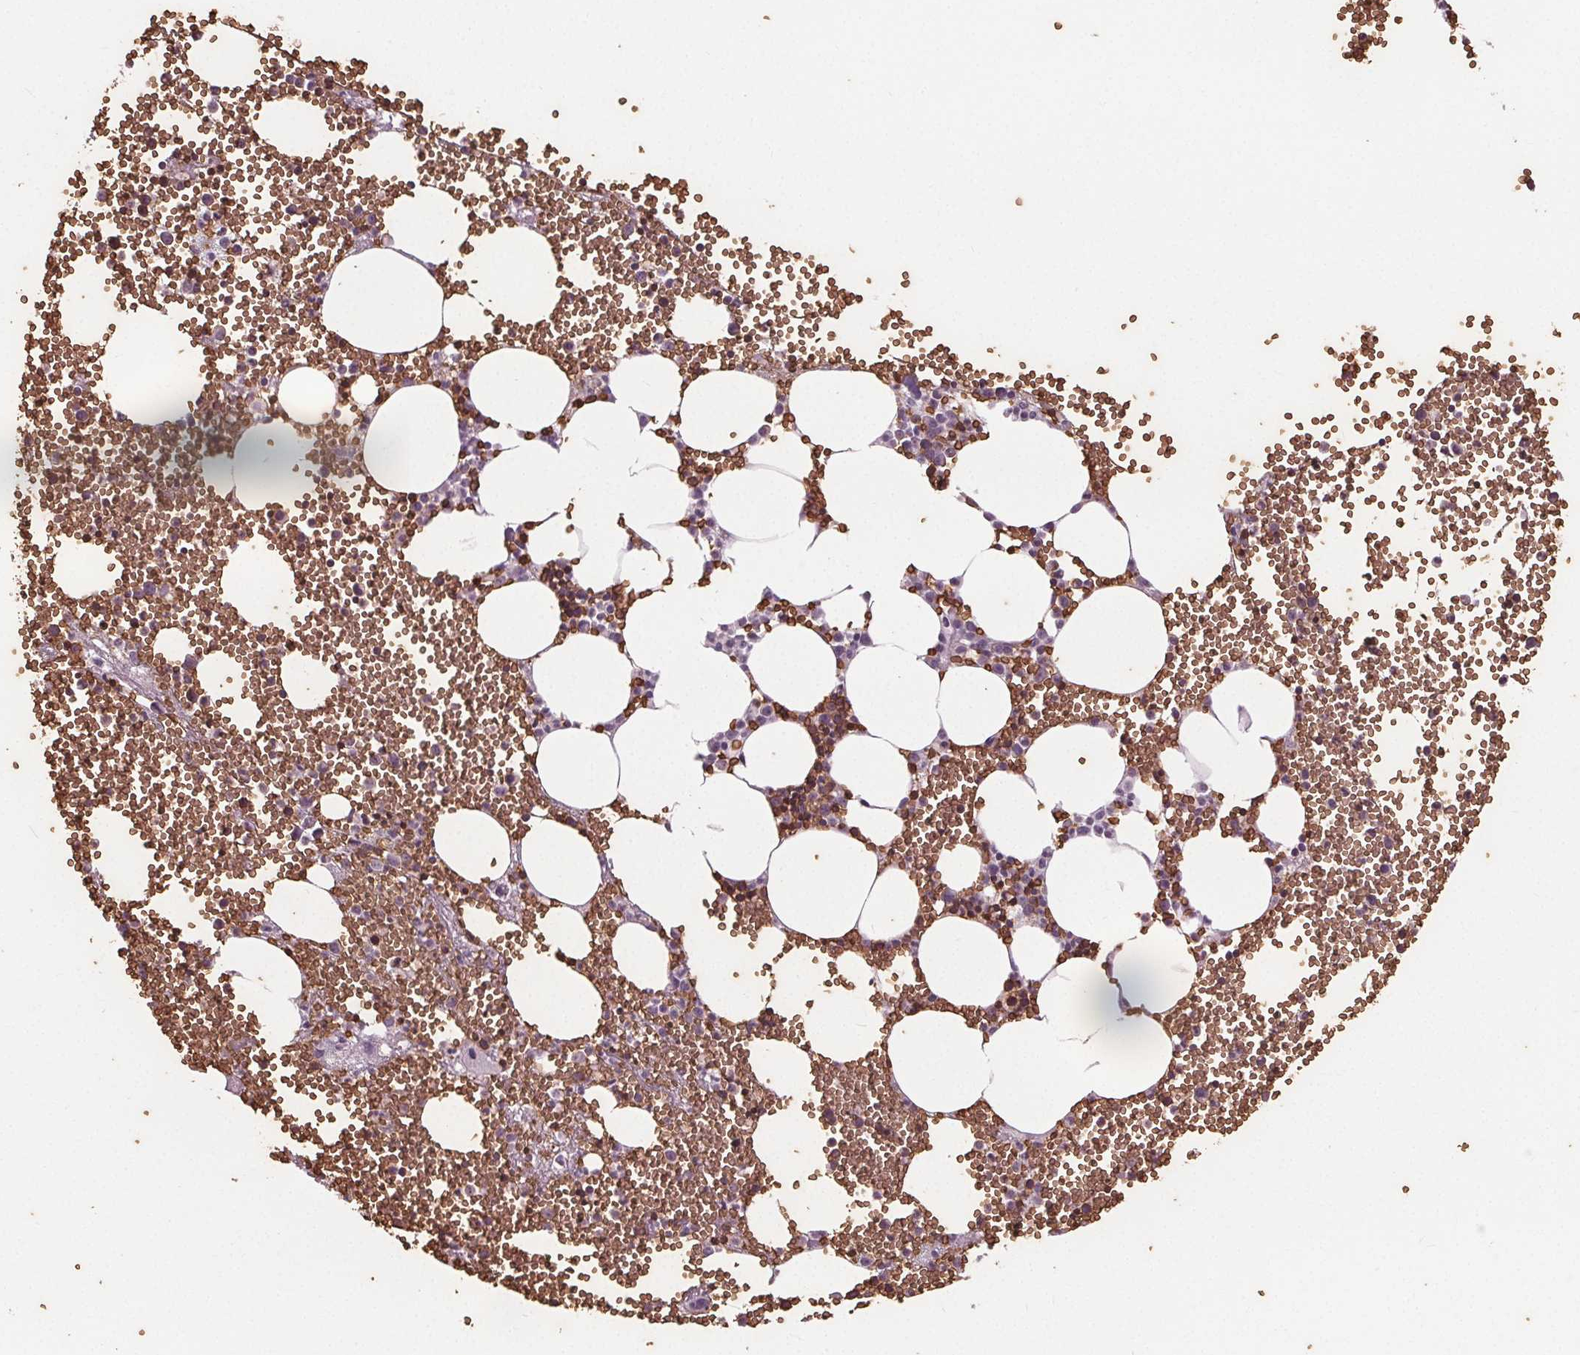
{"staining": {"intensity": "negative", "quantity": "none", "location": "none"}, "tissue": "bone marrow", "cell_type": "Hematopoietic cells", "image_type": "normal", "snomed": [{"axis": "morphology", "description": "Normal tissue, NOS"}, {"axis": "topography", "description": "Bone marrow"}], "caption": "Image shows no significant protein expression in hematopoietic cells of benign bone marrow. Nuclei are stained in blue.", "gene": "SLC4A1", "patient": {"sex": "male", "age": 89}}